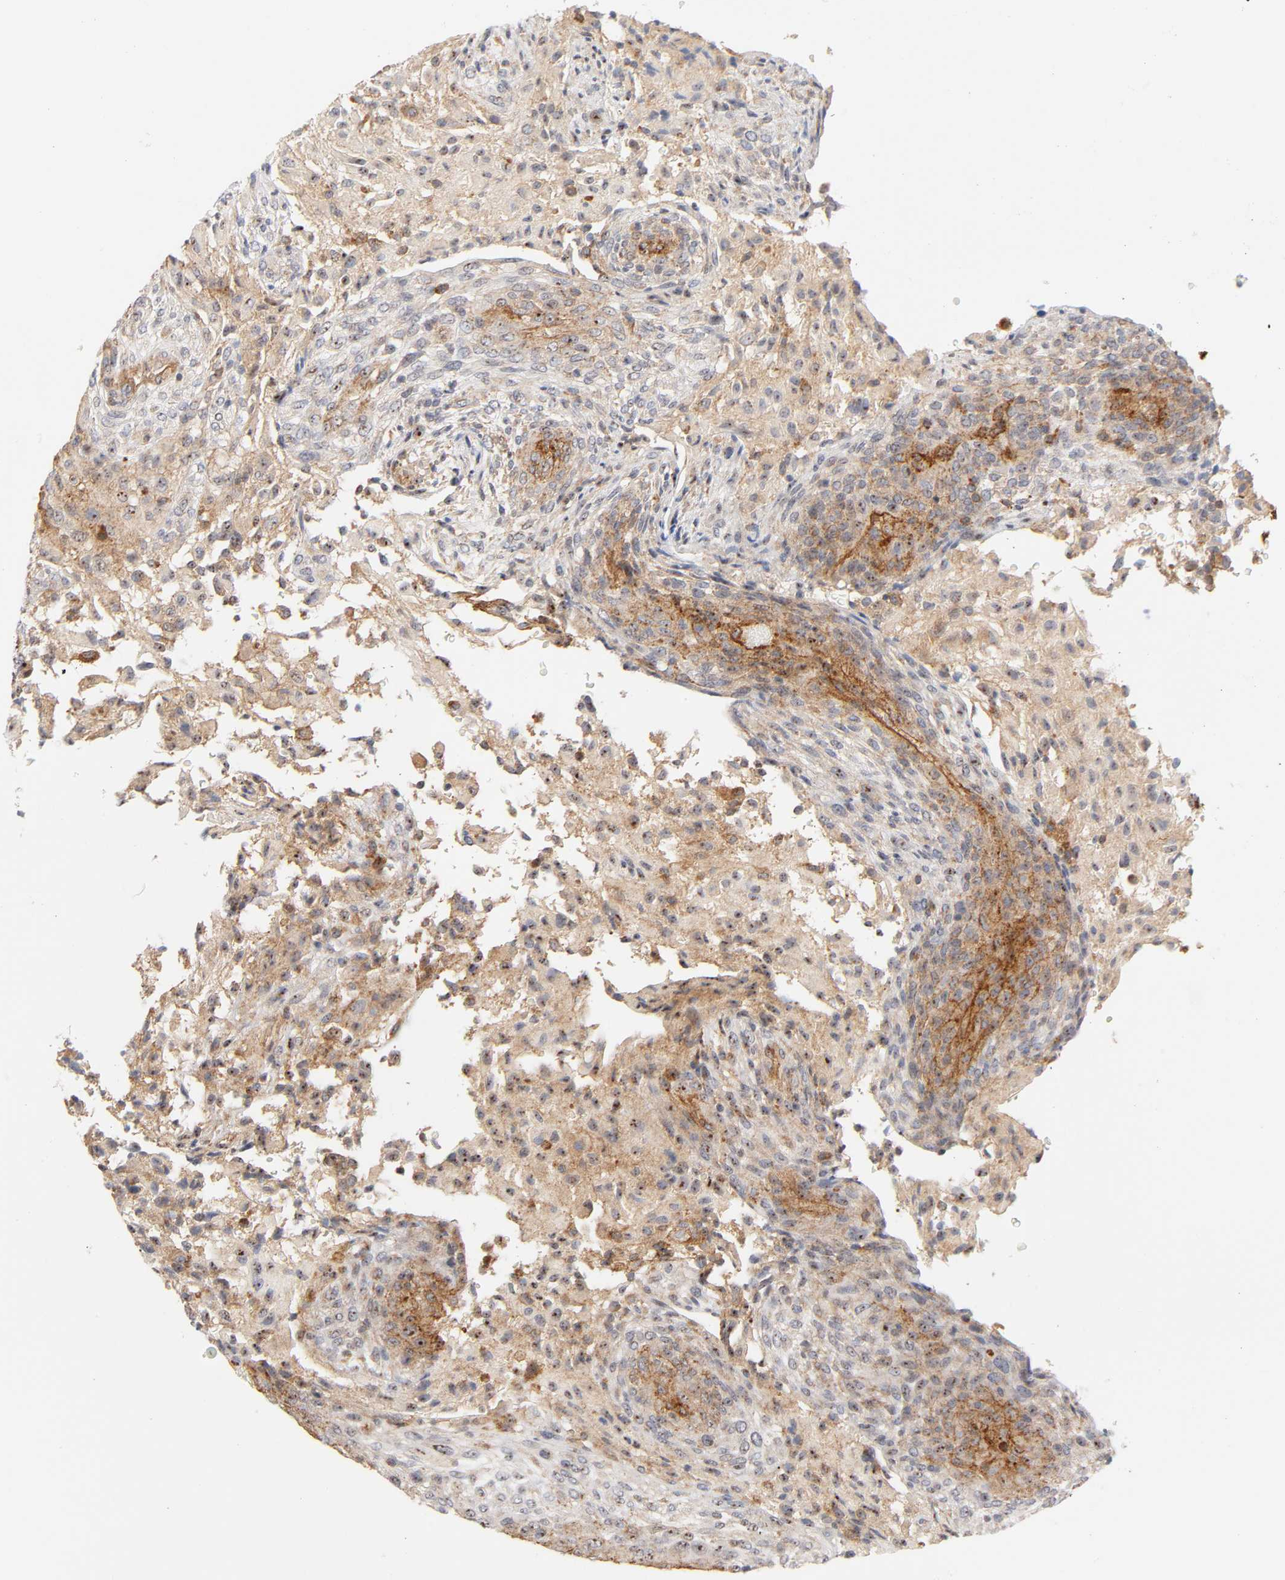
{"staining": {"intensity": "moderate", "quantity": ">75%", "location": "cytoplasmic/membranous,nuclear"}, "tissue": "glioma", "cell_type": "Tumor cells", "image_type": "cancer", "snomed": [{"axis": "morphology", "description": "Glioma, malignant, High grade"}, {"axis": "topography", "description": "Cerebral cortex"}], "caption": "About >75% of tumor cells in glioma demonstrate moderate cytoplasmic/membranous and nuclear protein staining as visualized by brown immunohistochemical staining.", "gene": "PLD1", "patient": {"sex": "female", "age": 55}}